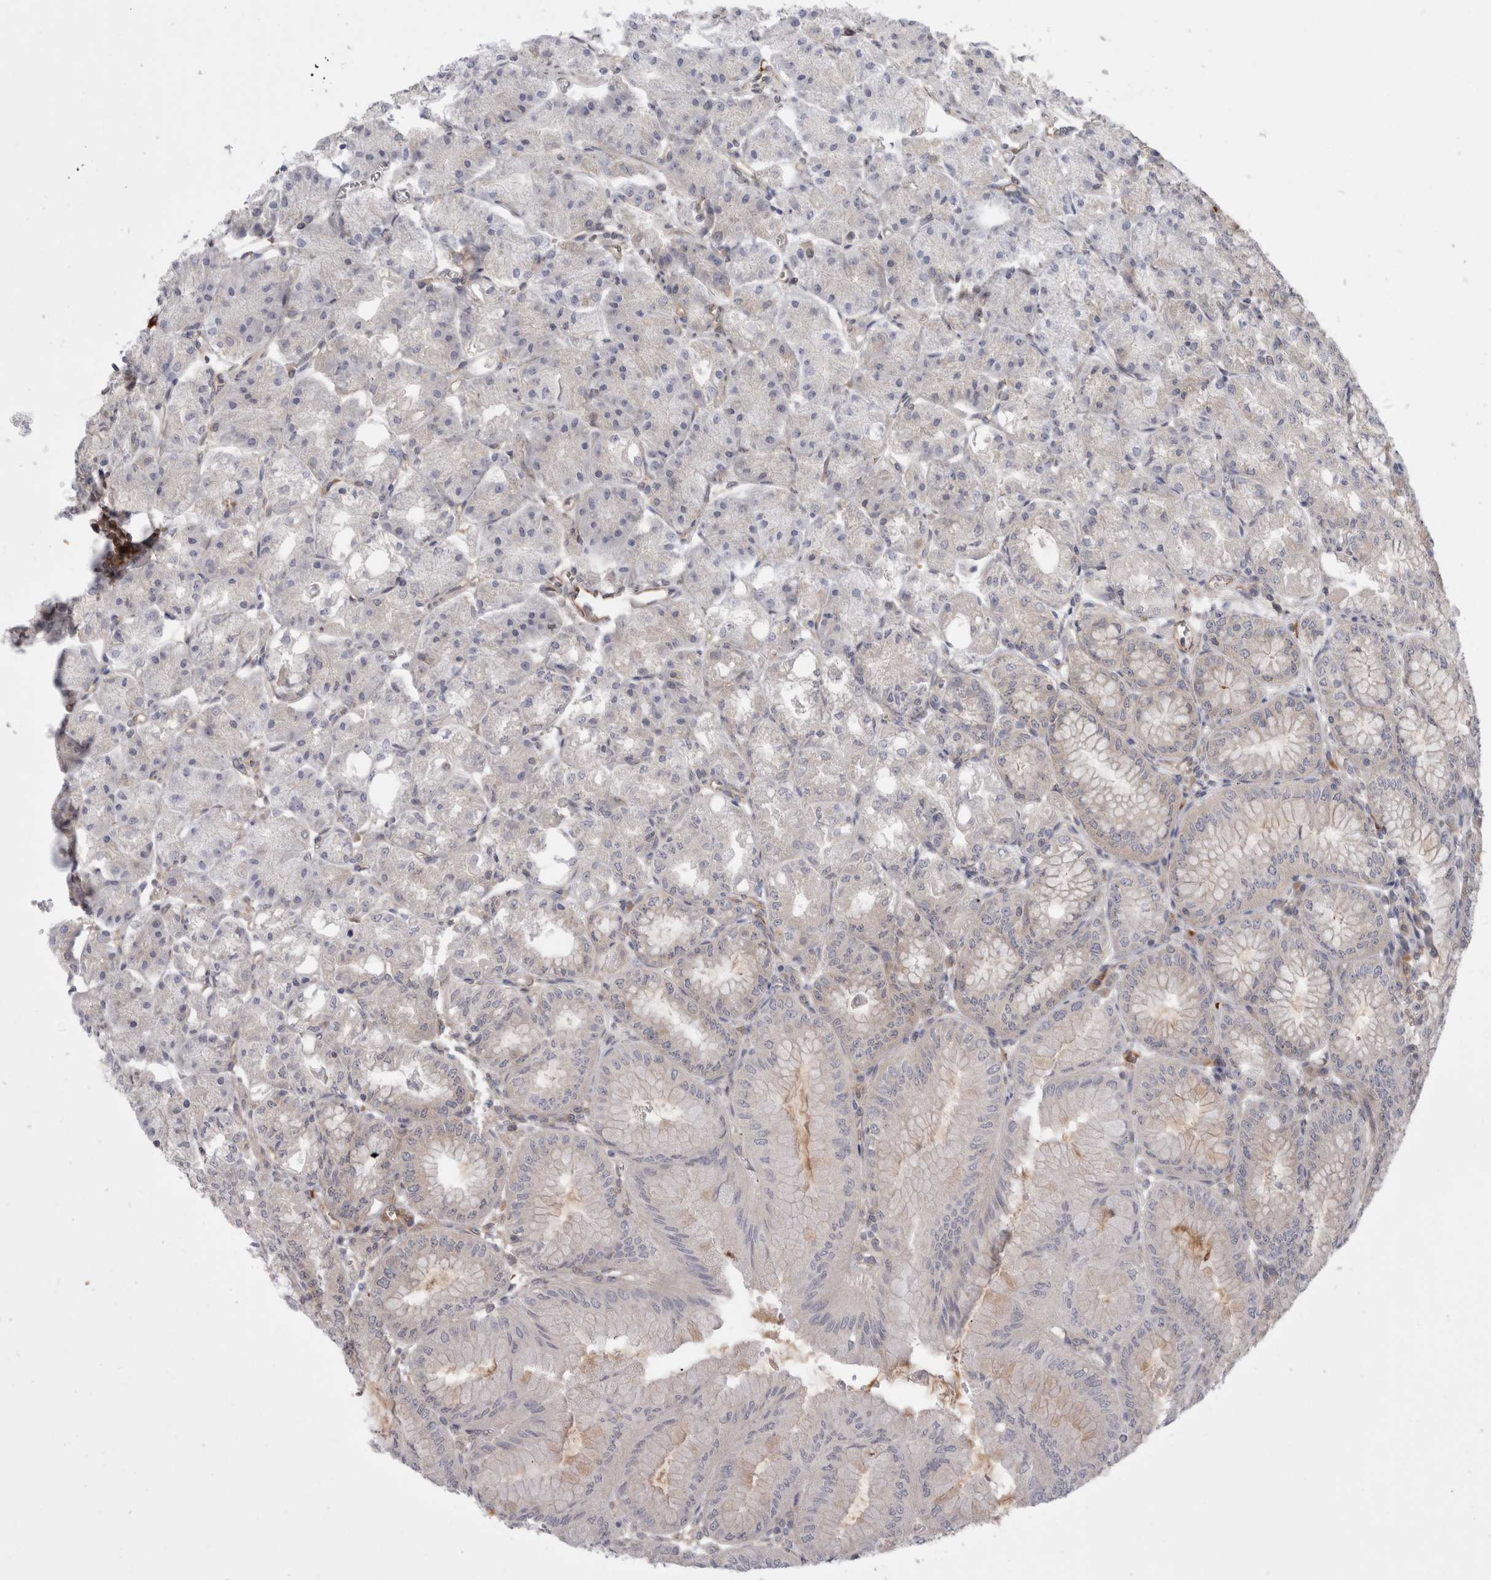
{"staining": {"intensity": "moderate", "quantity": "<25%", "location": "cytoplasmic/membranous"}, "tissue": "stomach", "cell_type": "Glandular cells", "image_type": "normal", "snomed": [{"axis": "morphology", "description": "Normal tissue, NOS"}, {"axis": "topography", "description": "Stomach, lower"}], "caption": "Protein expression analysis of unremarkable stomach demonstrates moderate cytoplasmic/membranous staining in approximately <25% of glandular cells. The staining was performed using DAB (3,3'-diaminobenzidine), with brown indicating positive protein expression. Nuclei are stained blue with hematoxylin.", "gene": "NFKB1", "patient": {"sex": "male", "age": 71}}